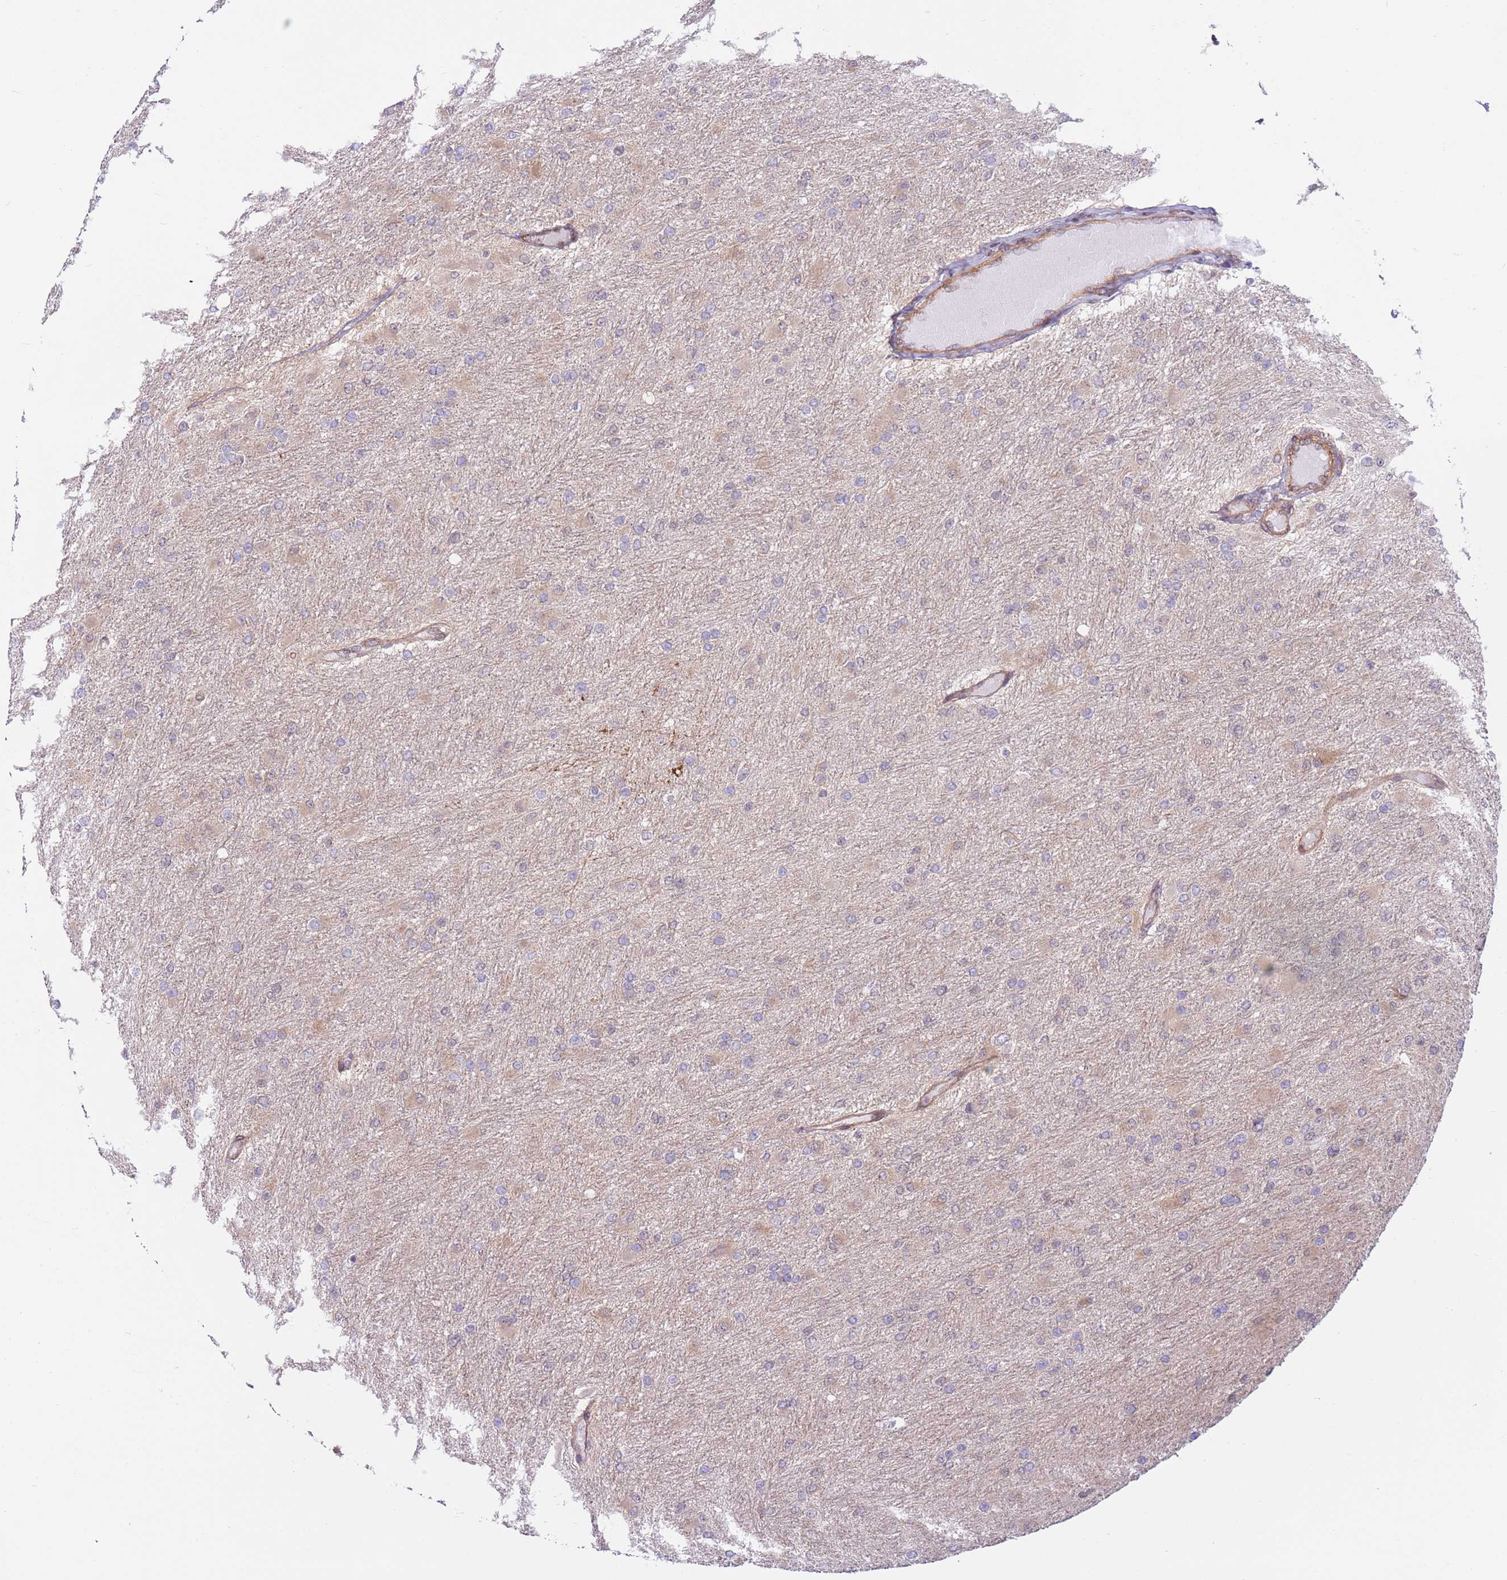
{"staining": {"intensity": "weak", "quantity": "<25%", "location": "cytoplasmic/membranous"}, "tissue": "glioma", "cell_type": "Tumor cells", "image_type": "cancer", "snomed": [{"axis": "morphology", "description": "Glioma, malignant, High grade"}, {"axis": "topography", "description": "Cerebral cortex"}], "caption": "Glioma was stained to show a protein in brown. There is no significant staining in tumor cells.", "gene": "DCAF4", "patient": {"sex": "female", "age": 36}}